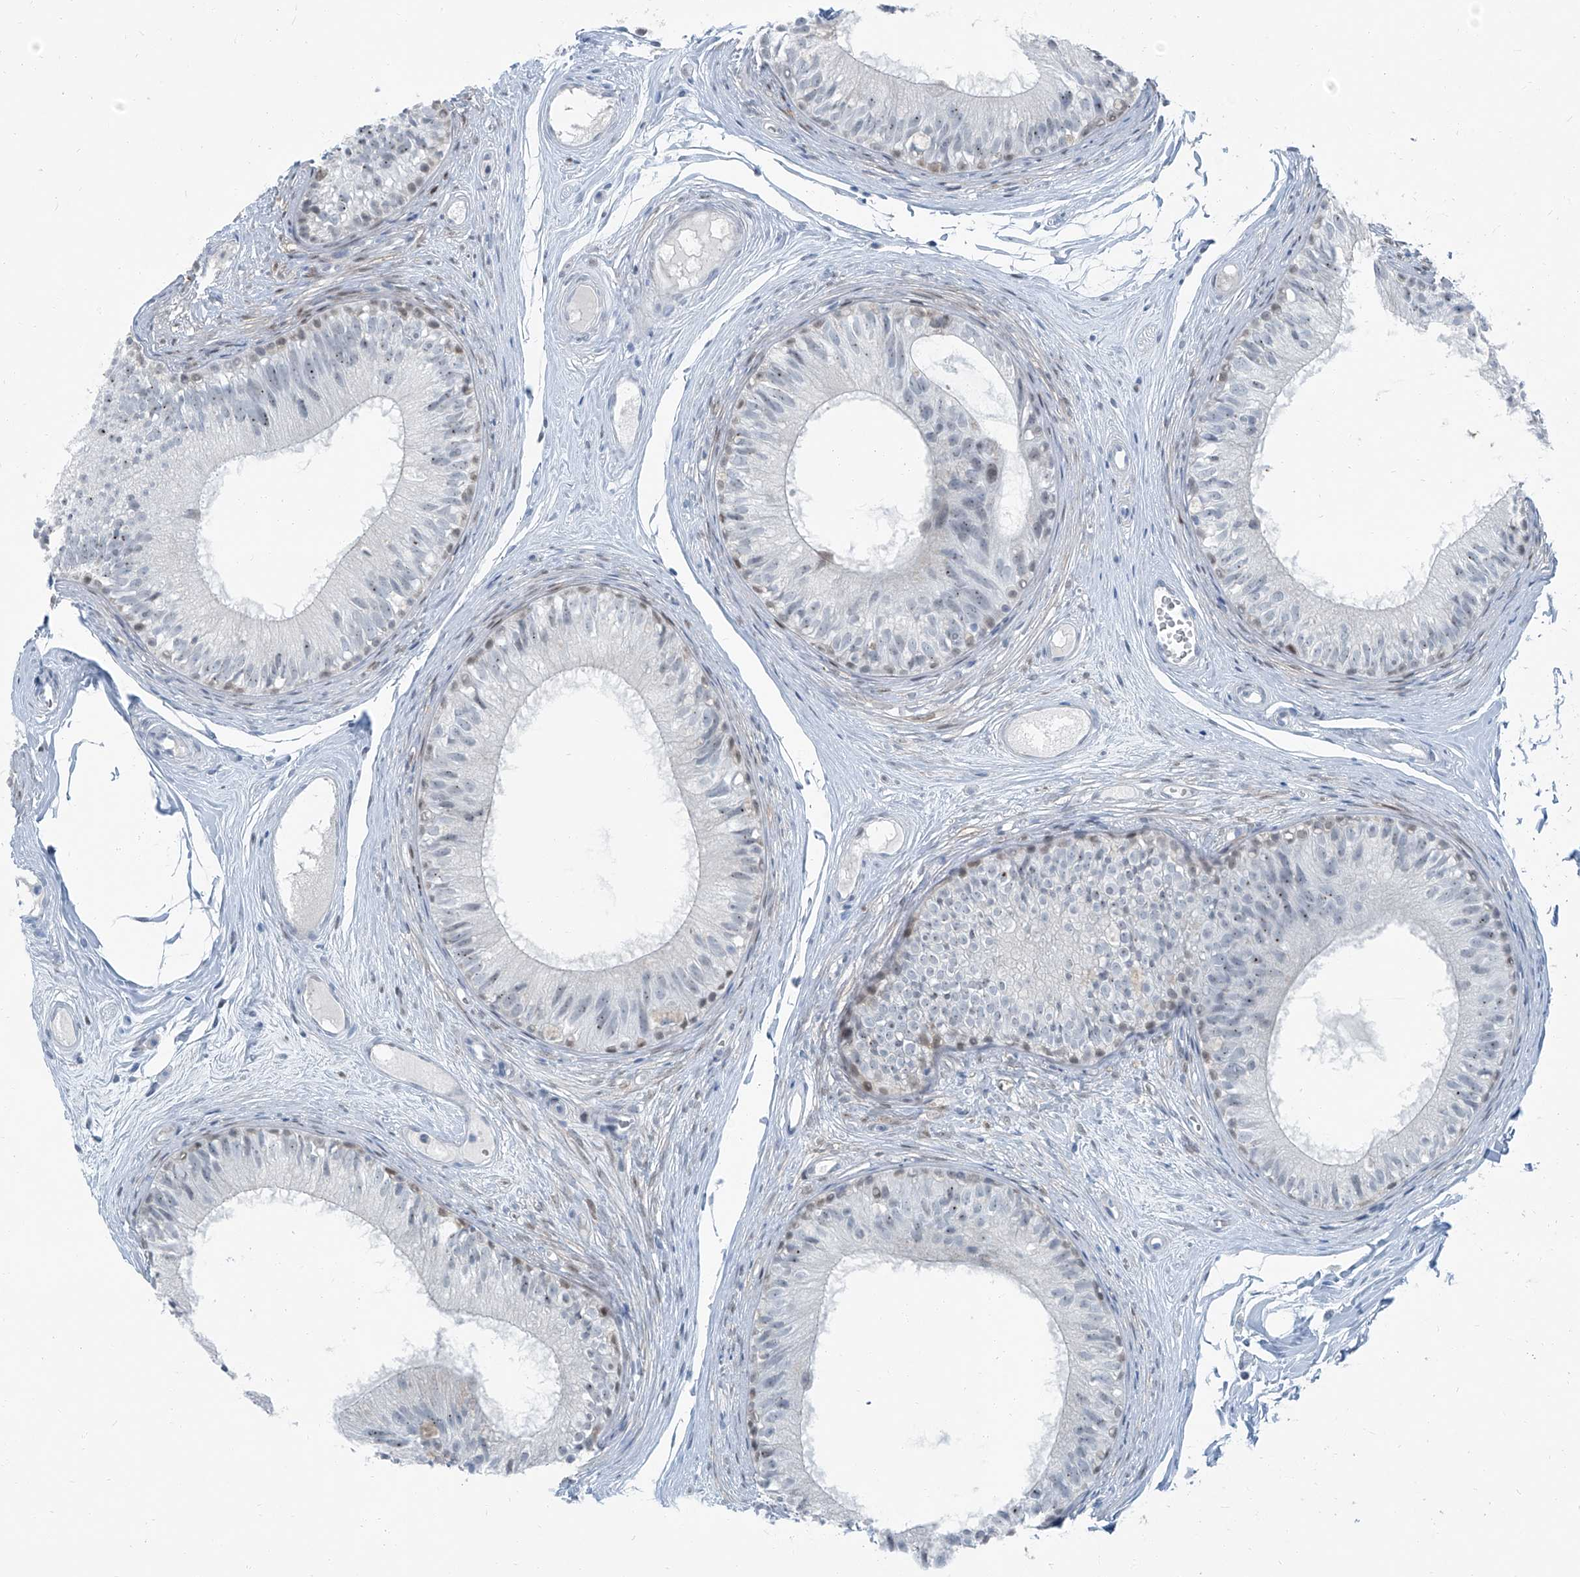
{"staining": {"intensity": "negative", "quantity": "none", "location": "none"}, "tissue": "epididymis", "cell_type": "Glandular cells", "image_type": "normal", "snomed": [{"axis": "morphology", "description": "Normal tissue, NOS"}, {"axis": "morphology", "description": "Seminoma in situ"}, {"axis": "topography", "description": "Testis"}, {"axis": "topography", "description": "Epididymis"}], "caption": "DAB immunohistochemical staining of normal epididymis displays no significant staining in glandular cells.", "gene": "RGN", "patient": {"sex": "male", "age": 28}}